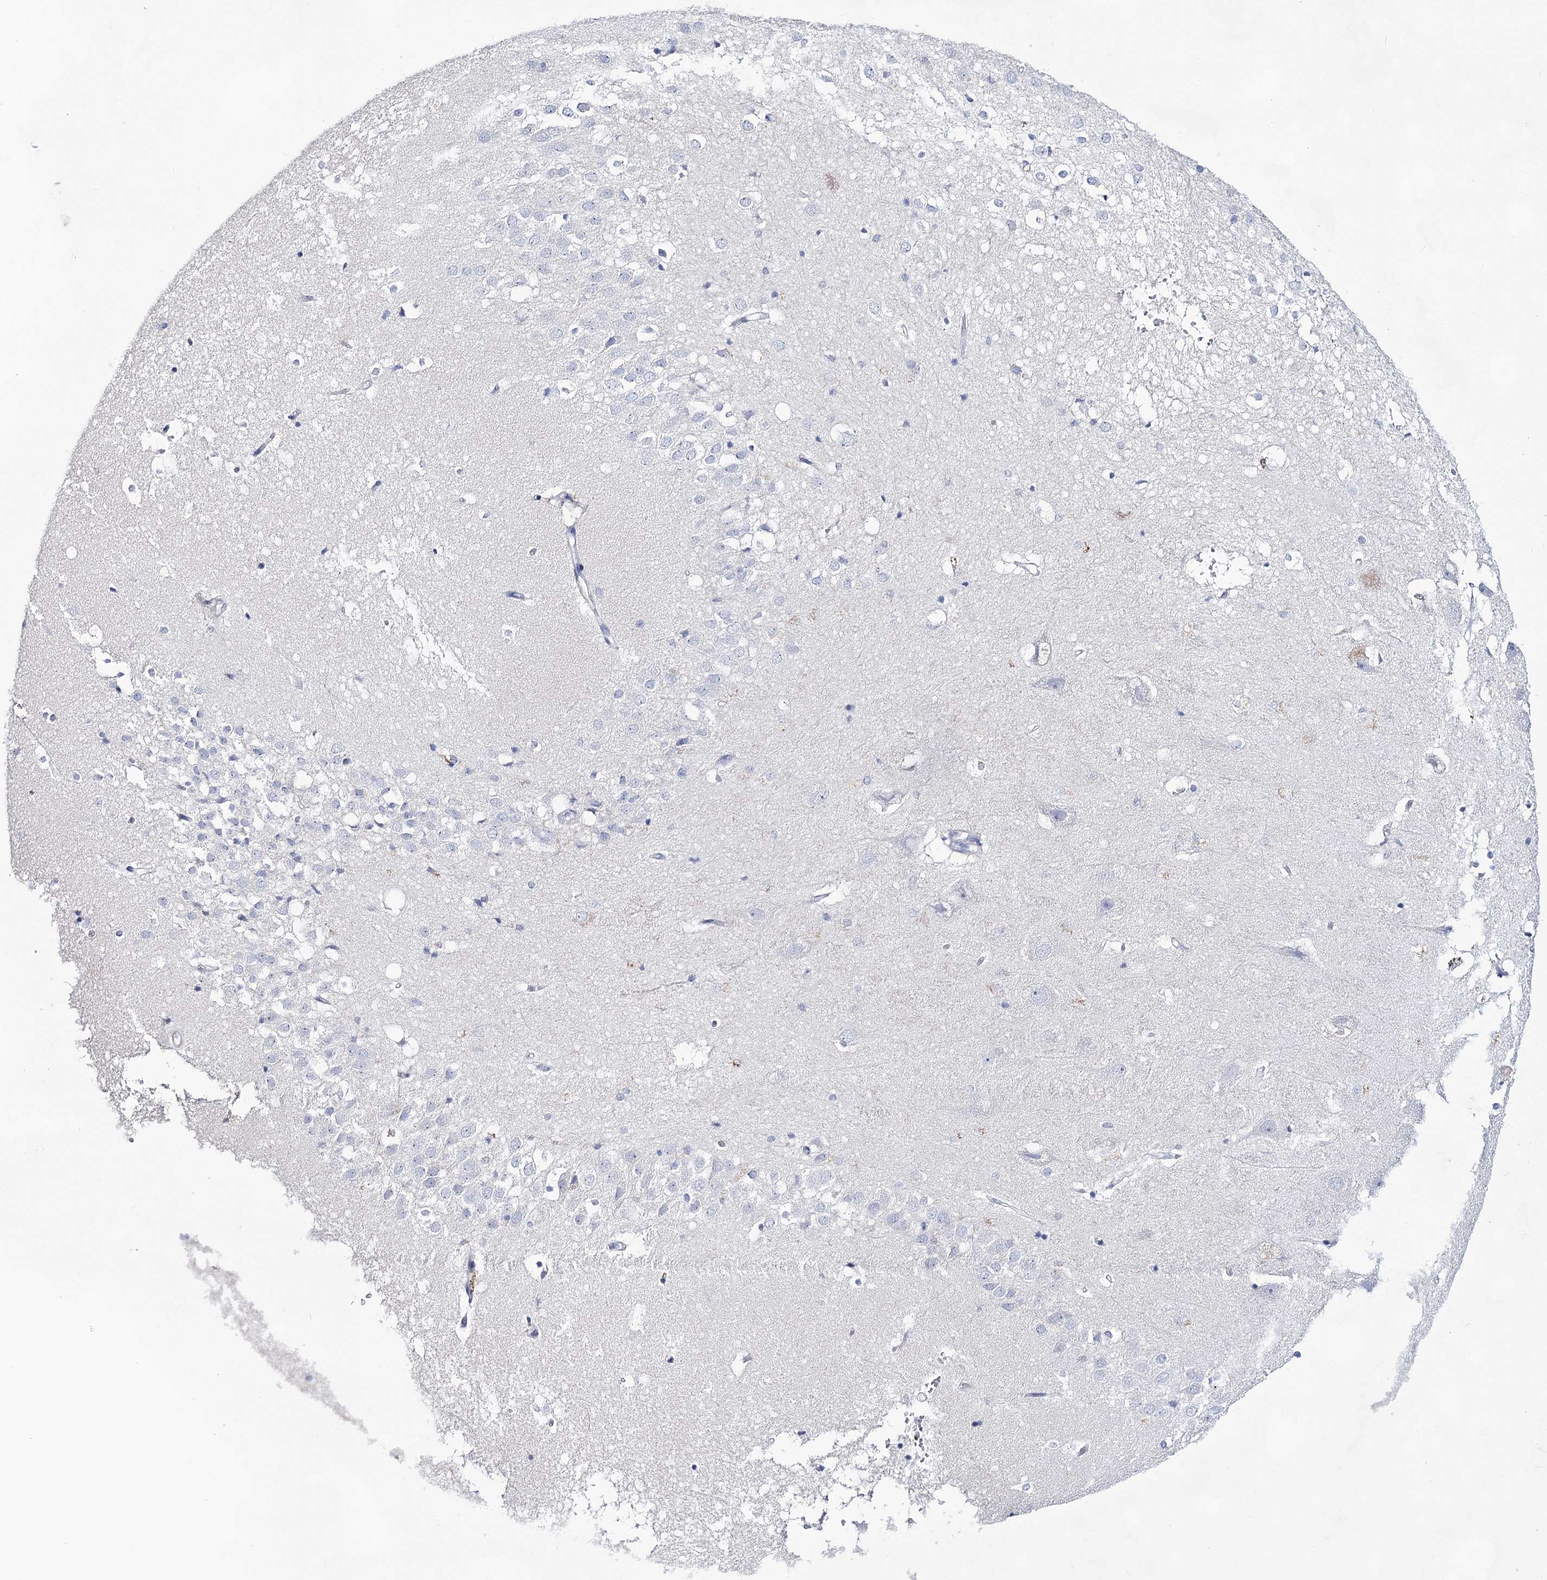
{"staining": {"intensity": "negative", "quantity": "none", "location": "none"}, "tissue": "hippocampus", "cell_type": "Glial cells", "image_type": "normal", "snomed": [{"axis": "morphology", "description": "Normal tissue, NOS"}, {"axis": "topography", "description": "Hippocampus"}], "caption": "The micrograph displays no staining of glial cells in normal hippocampus. The staining was performed using DAB (3,3'-diaminobenzidine) to visualize the protein expression in brown, while the nuclei were stained in blue with hematoxylin (Magnification: 20x).", "gene": "UGDH", "patient": {"sex": "female", "age": 52}}